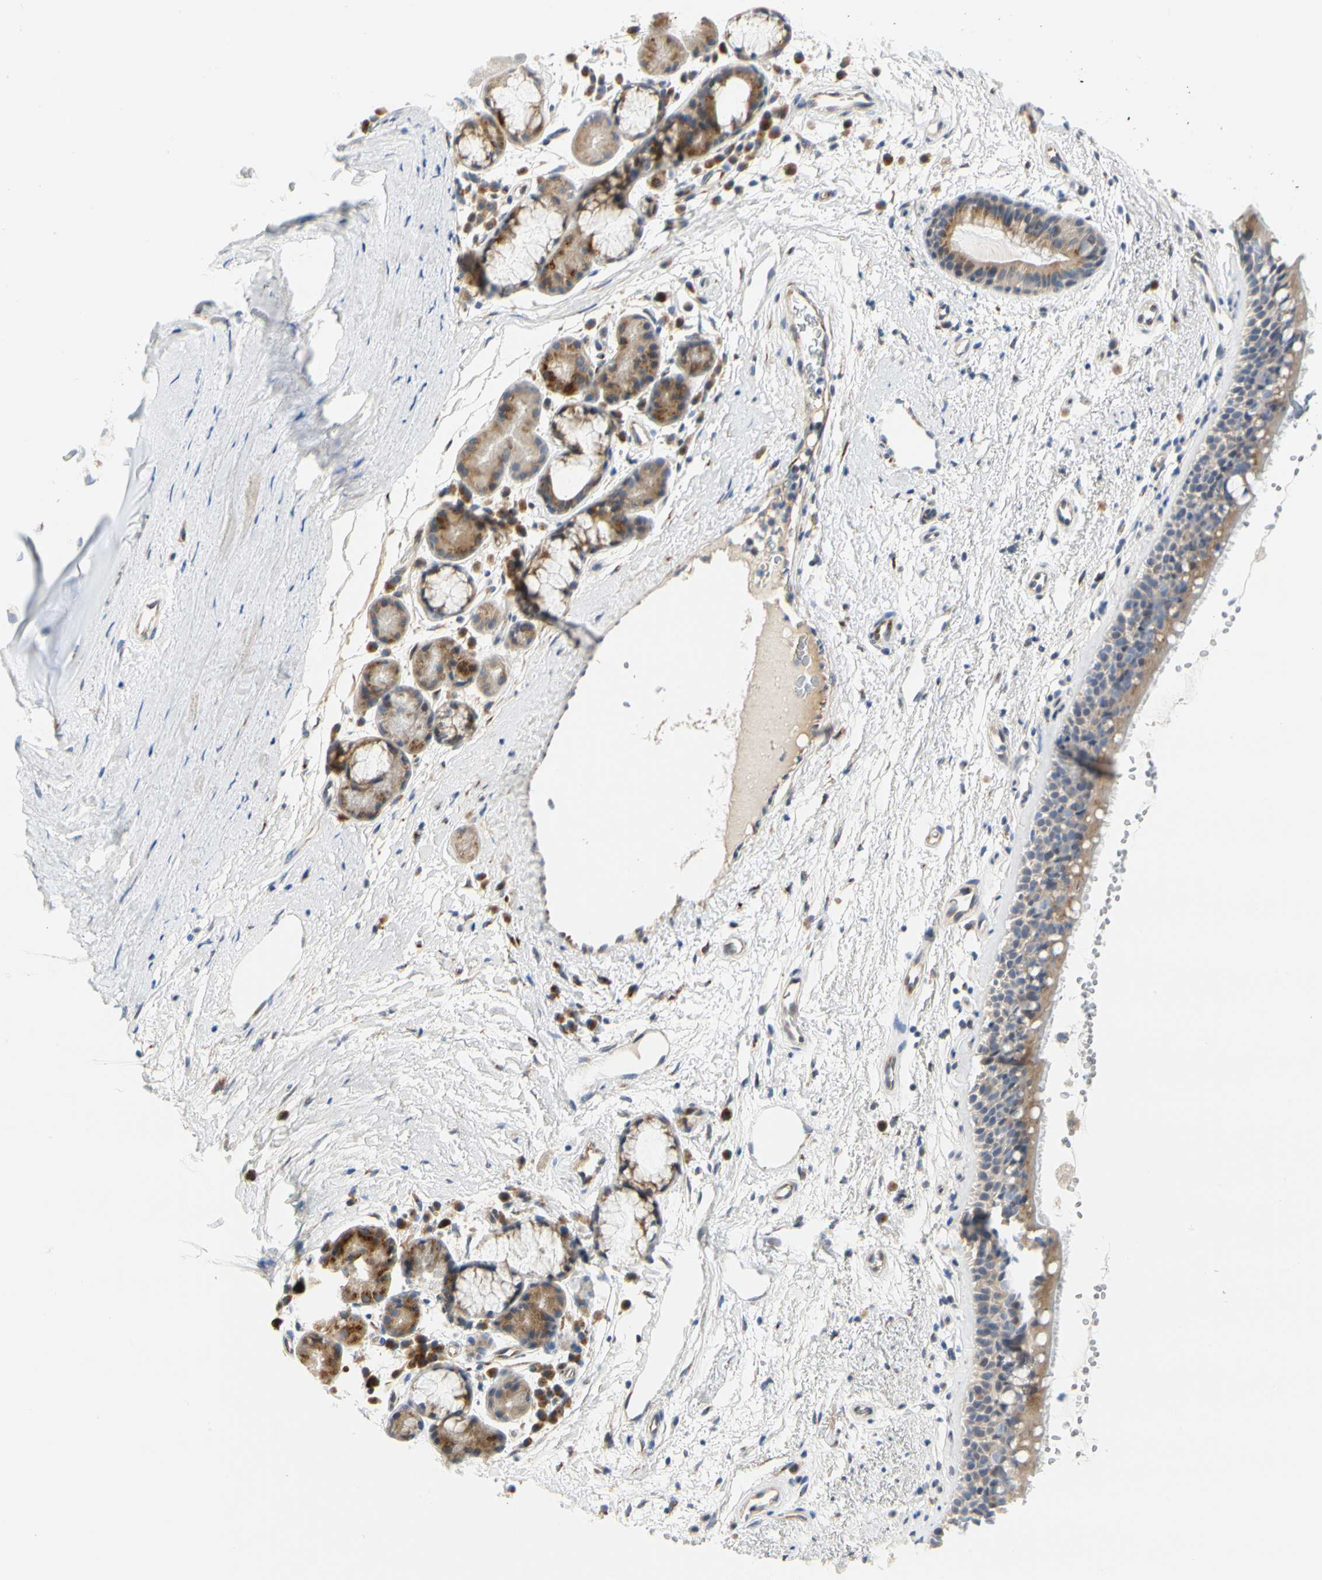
{"staining": {"intensity": "moderate", "quantity": "<25%", "location": "cytoplasmic/membranous"}, "tissue": "bronchus", "cell_type": "Respiratory epithelial cells", "image_type": "normal", "snomed": [{"axis": "morphology", "description": "Normal tissue, NOS"}, {"axis": "topography", "description": "Bronchus"}], "caption": "Immunohistochemistry (IHC) histopathology image of benign bronchus: human bronchus stained using immunohistochemistry (IHC) shows low levels of moderate protein expression localized specifically in the cytoplasmic/membranous of respiratory epithelial cells, appearing as a cytoplasmic/membranous brown color.", "gene": "ZNF236", "patient": {"sex": "female", "age": 54}}